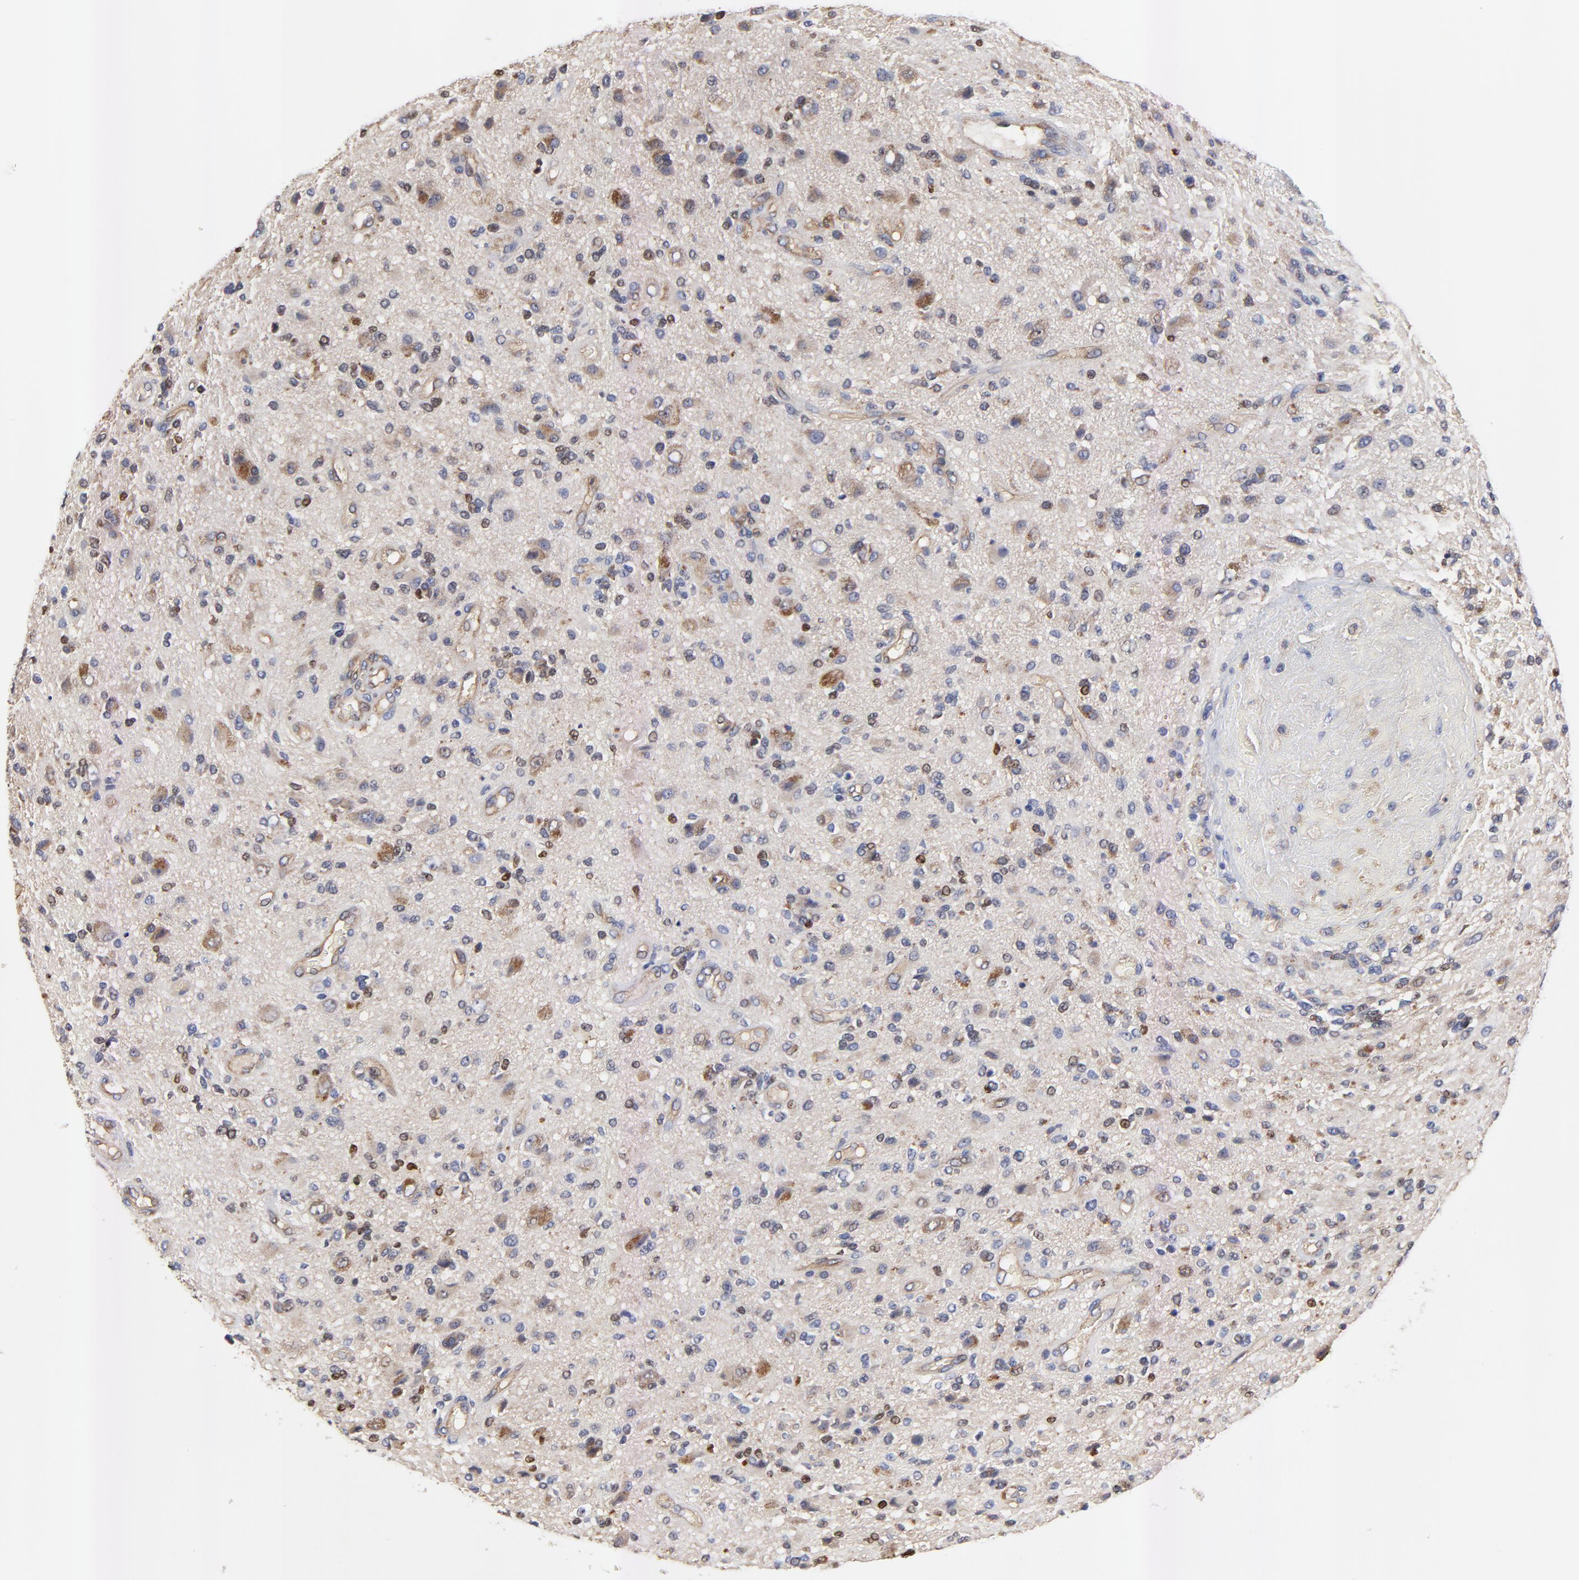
{"staining": {"intensity": "moderate", "quantity": "25%-75%", "location": "cytoplasmic/membranous"}, "tissue": "glioma", "cell_type": "Tumor cells", "image_type": "cancer", "snomed": [{"axis": "morphology", "description": "Normal tissue, NOS"}, {"axis": "morphology", "description": "Glioma, malignant, High grade"}, {"axis": "topography", "description": "Cerebral cortex"}], "caption": "Moderate cytoplasmic/membranous positivity is identified in about 25%-75% of tumor cells in malignant glioma (high-grade). (DAB IHC, brown staining for protein, blue staining for nuclei).", "gene": "FBXL2", "patient": {"sex": "male", "age": 75}}